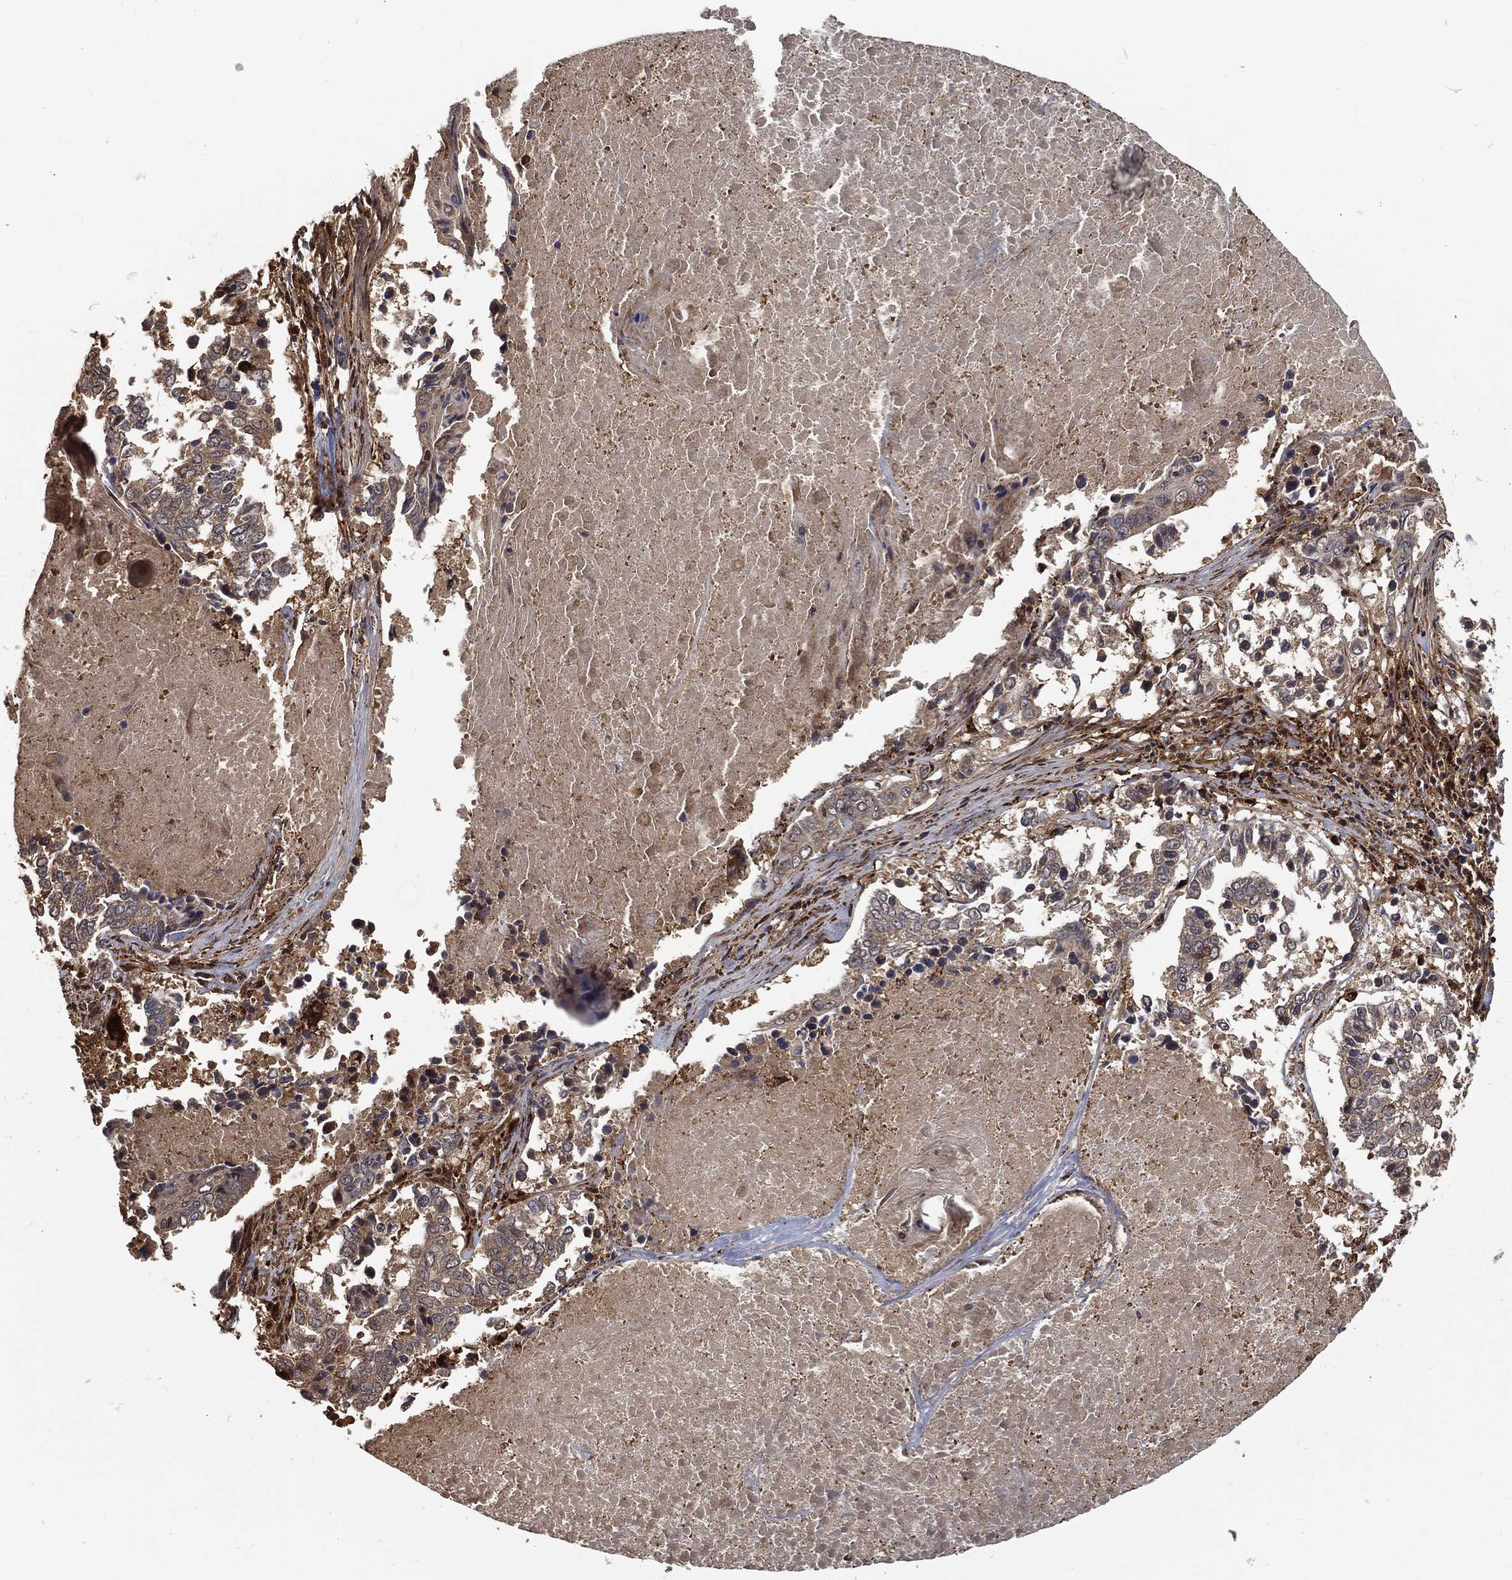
{"staining": {"intensity": "negative", "quantity": "none", "location": "none"}, "tissue": "lung cancer", "cell_type": "Tumor cells", "image_type": "cancer", "snomed": [{"axis": "morphology", "description": "Squamous cell carcinoma, NOS"}, {"axis": "topography", "description": "Lung"}], "caption": "Immunohistochemical staining of human lung squamous cell carcinoma reveals no significant staining in tumor cells. The staining is performed using DAB brown chromogen with nuclei counter-stained in using hematoxylin.", "gene": "RFTN1", "patient": {"sex": "male", "age": 82}}